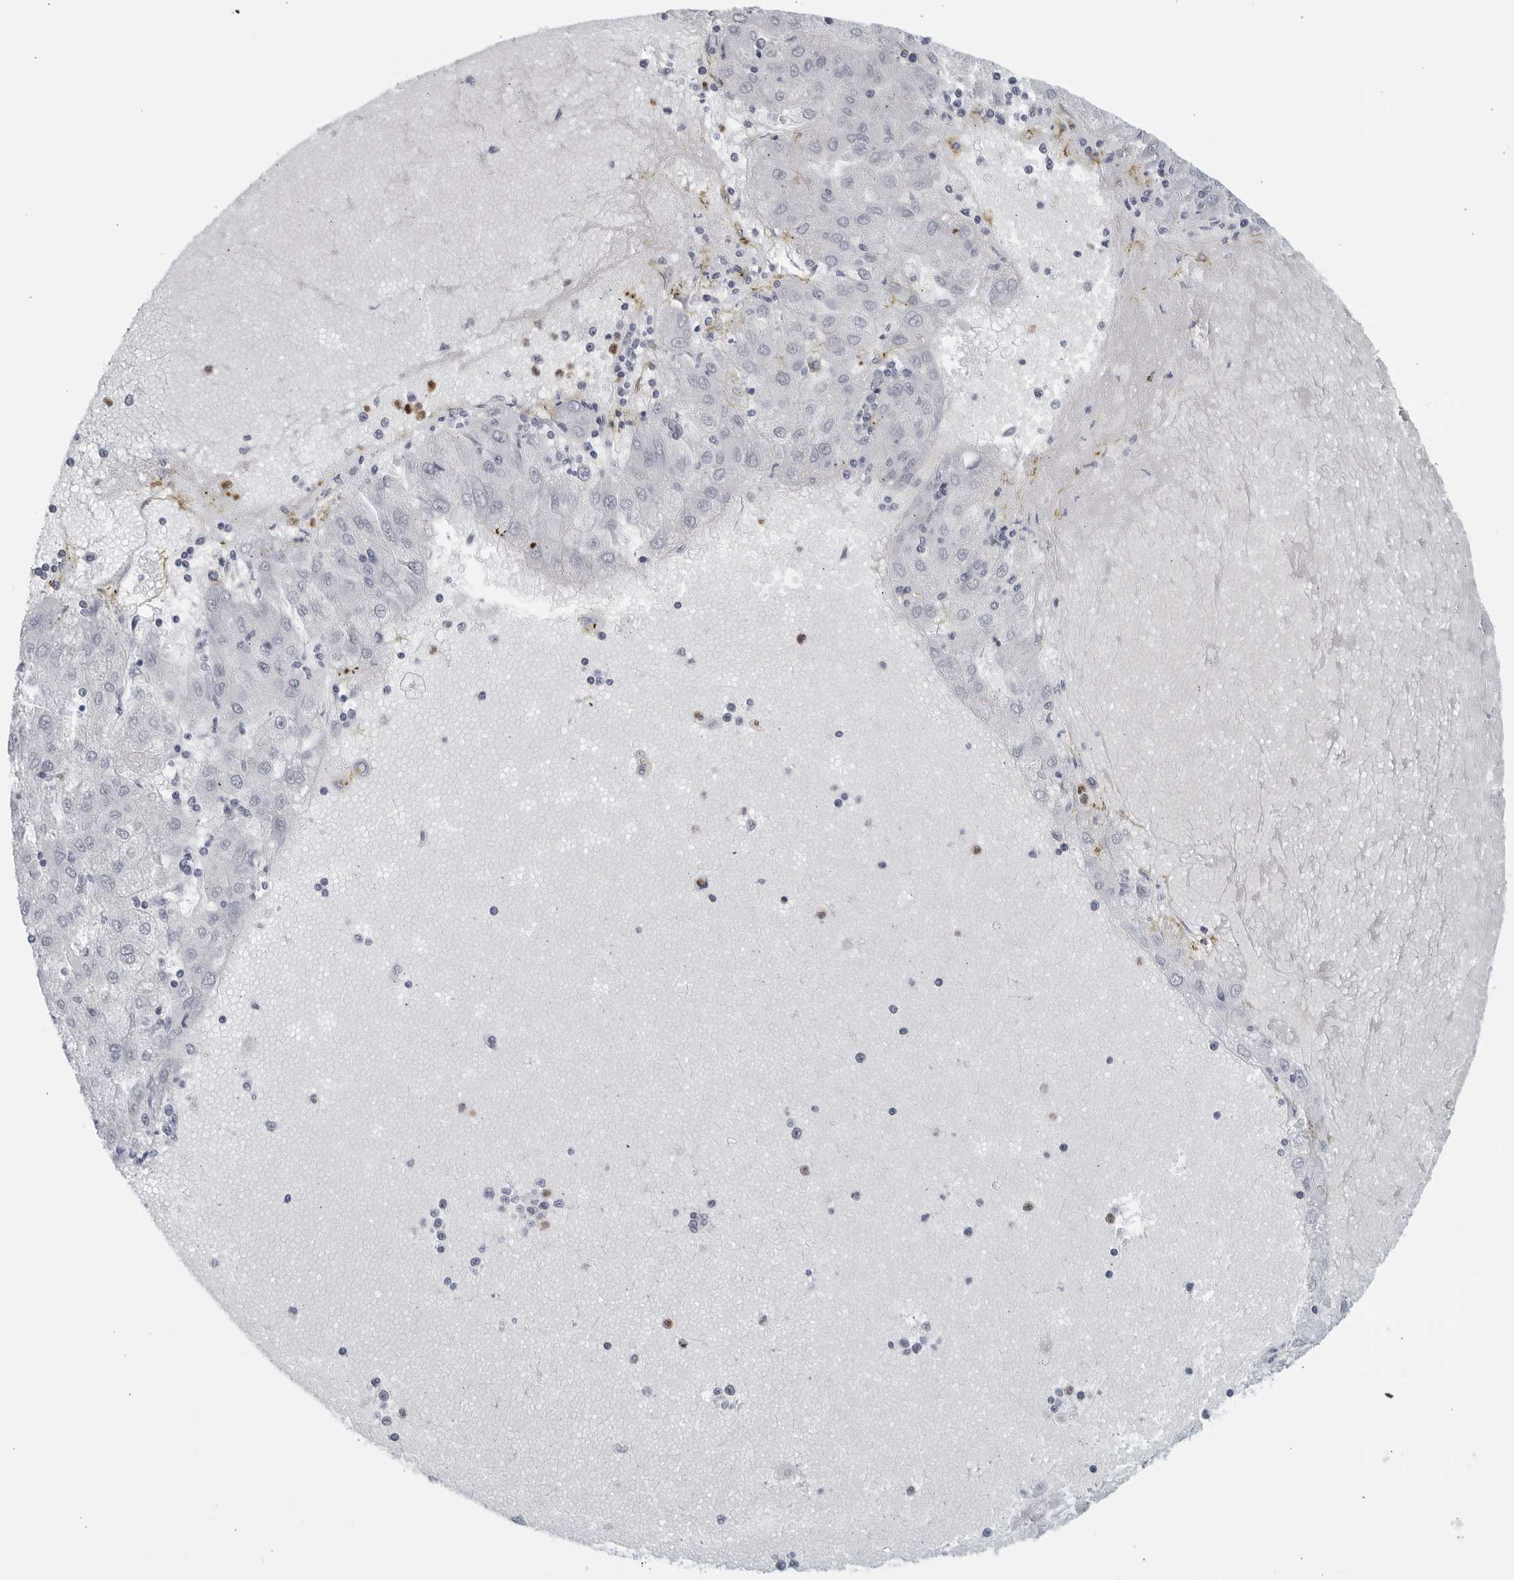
{"staining": {"intensity": "negative", "quantity": "none", "location": "none"}, "tissue": "liver cancer", "cell_type": "Tumor cells", "image_type": "cancer", "snomed": [{"axis": "morphology", "description": "Carcinoma, Hepatocellular, NOS"}, {"axis": "topography", "description": "Liver"}], "caption": "This photomicrograph is of liver cancer stained with immunohistochemistry to label a protein in brown with the nuclei are counter-stained blue. There is no staining in tumor cells.", "gene": "KLK7", "patient": {"sex": "male", "age": 72}}